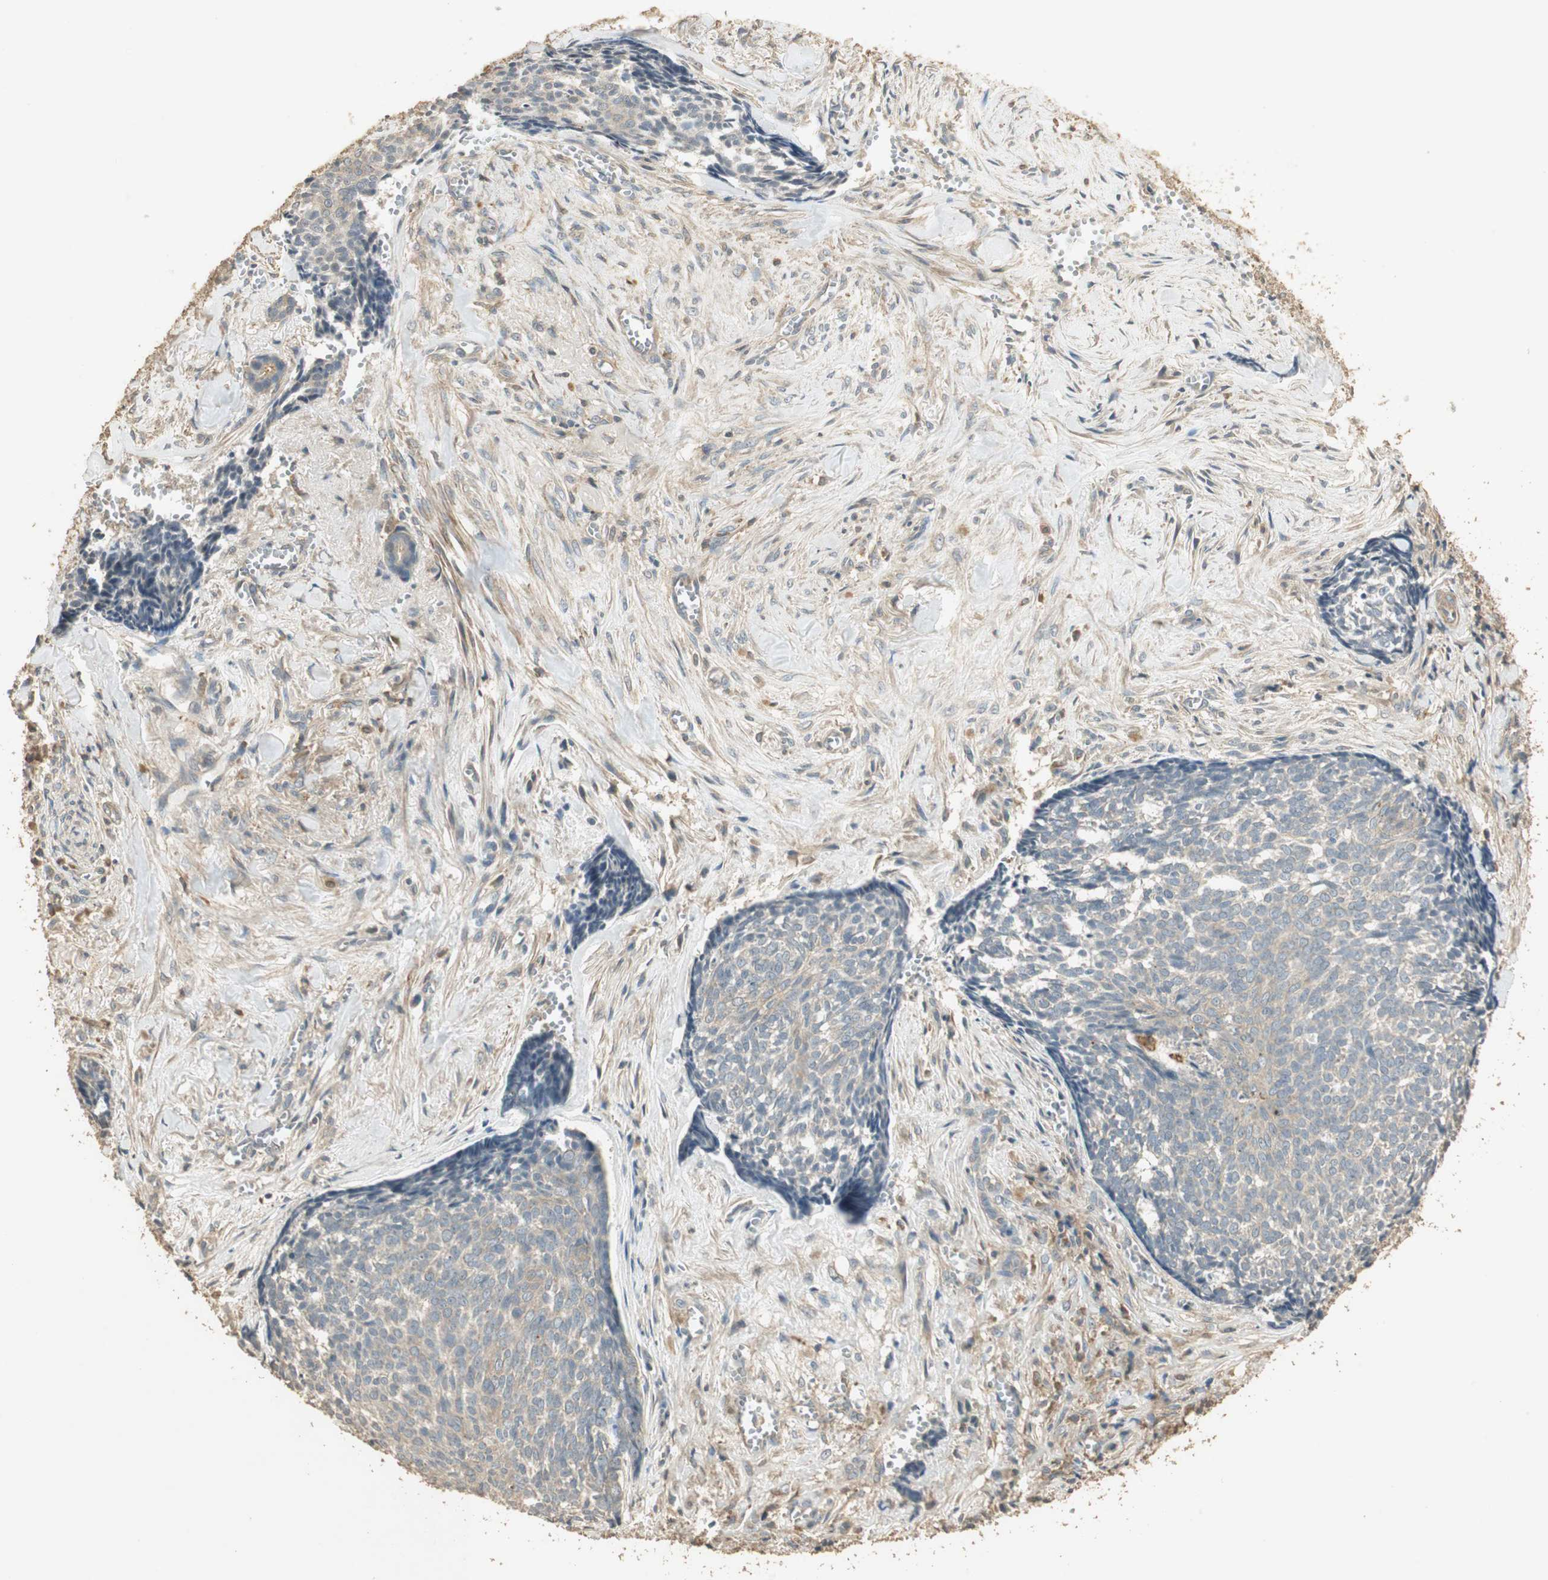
{"staining": {"intensity": "negative", "quantity": "none", "location": "none"}, "tissue": "skin cancer", "cell_type": "Tumor cells", "image_type": "cancer", "snomed": [{"axis": "morphology", "description": "Basal cell carcinoma"}, {"axis": "topography", "description": "Skin"}], "caption": "The histopathology image shows no significant staining in tumor cells of skin cancer (basal cell carcinoma). (Stains: DAB (3,3'-diaminobenzidine) IHC with hematoxylin counter stain, Microscopy: brightfield microscopy at high magnification).", "gene": "USP2", "patient": {"sex": "male", "age": 84}}